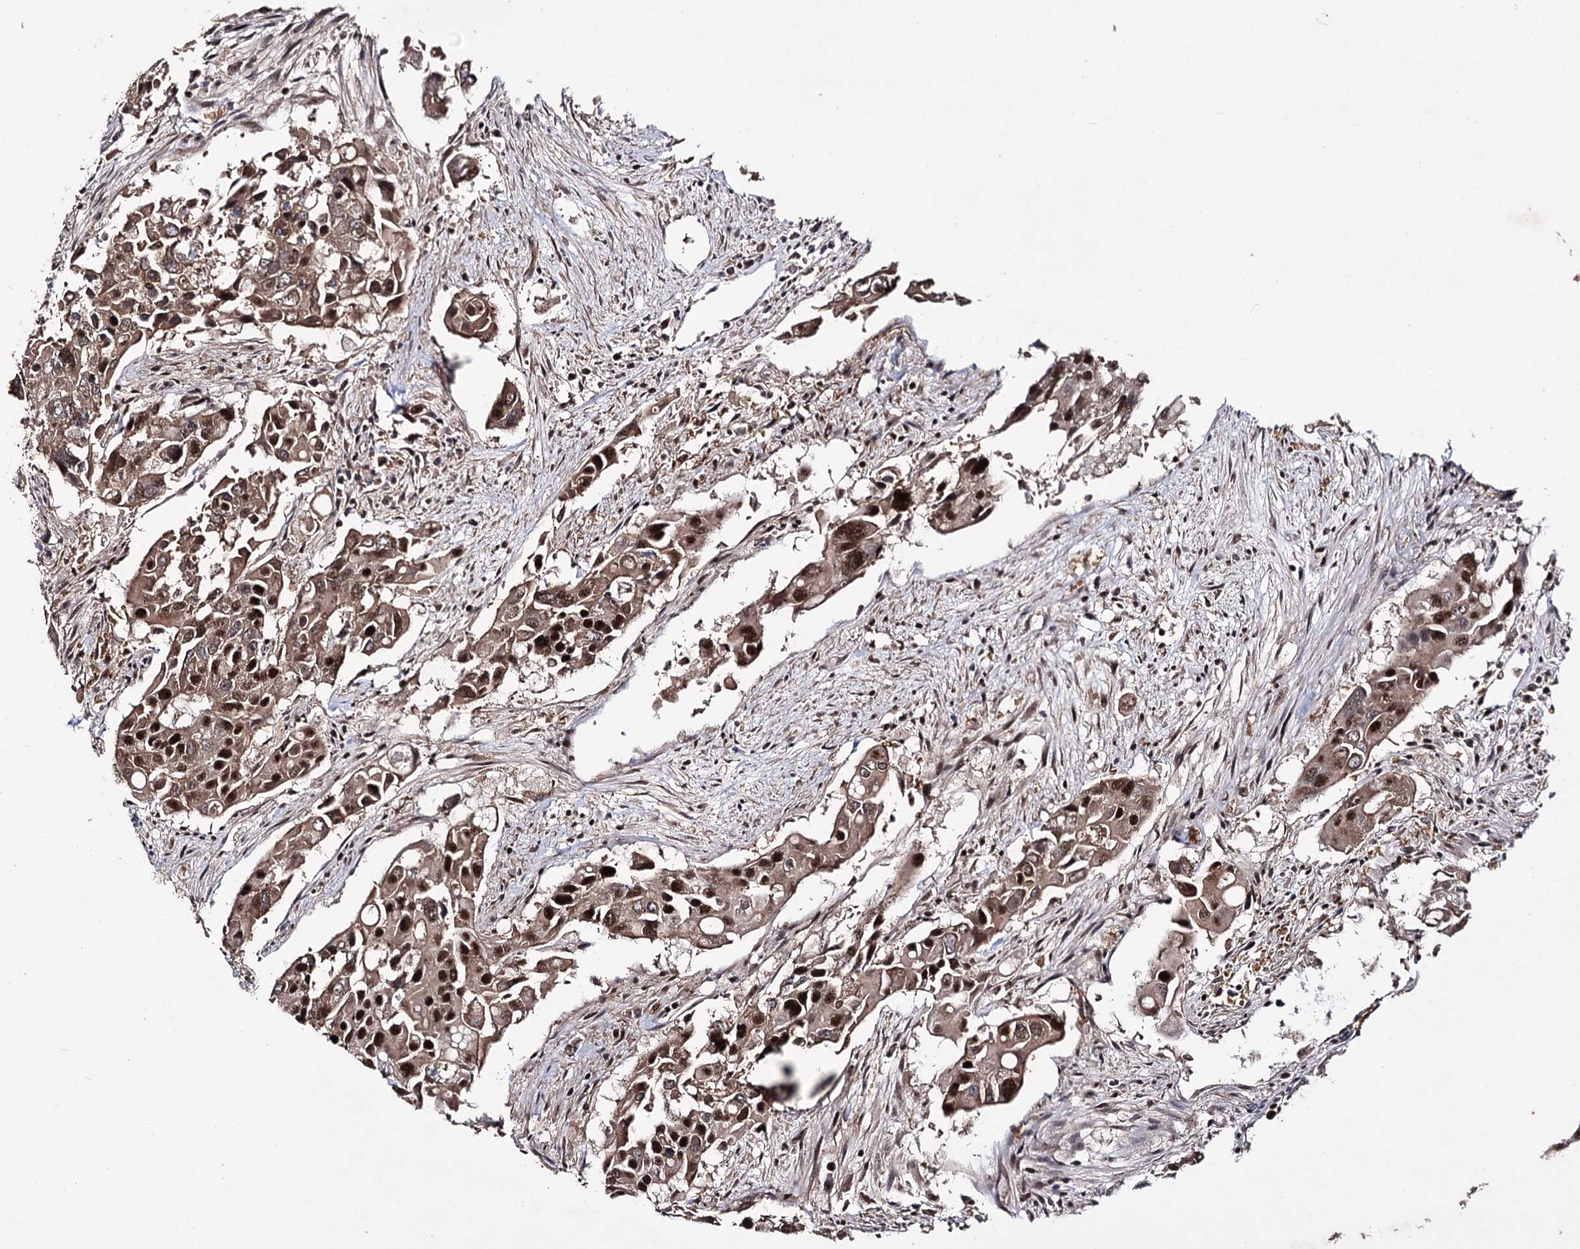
{"staining": {"intensity": "strong", "quantity": ">75%", "location": "nuclear"}, "tissue": "colorectal cancer", "cell_type": "Tumor cells", "image_type": "cancer", "snomed": [{"axis": "morphology", "description": "Adenocarcinoma, NOS"}, {"axis": "topography", "description": "Colon"}], "caption": "A high-resolution image shows immunohistochemistry staining of adenocarcinoma (colorectal), which shows strong nuclear expression in approximately >75% of tumor cells.", "gene": "PRPF40A", "patient": {"sex": "male", "age": 77}}